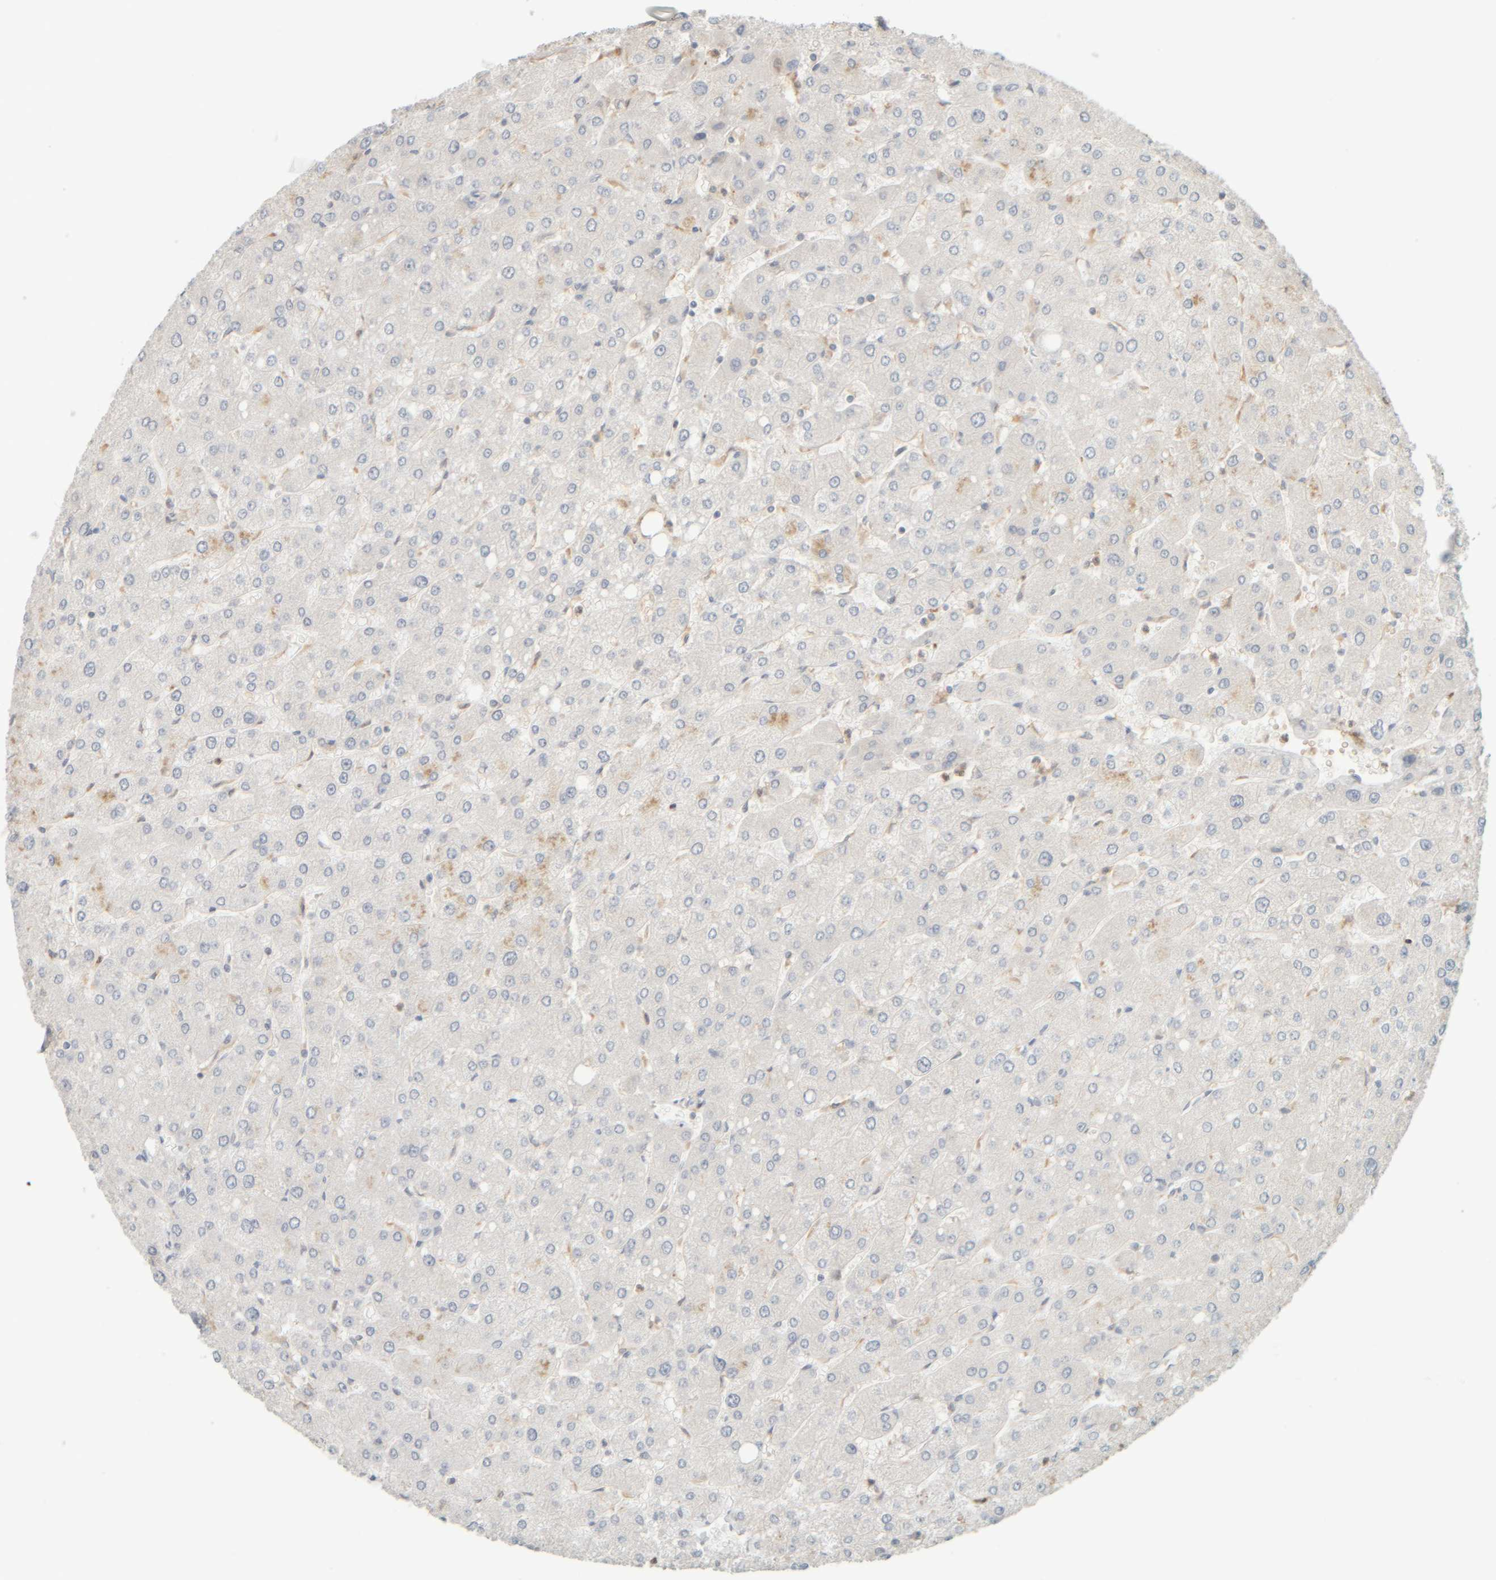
{"staining": {"intensity": "negative", "quantity": "none", "location": "none"}, "tissue": "liver", "cell_type": "Cholangiocytes", "image_type": "normal", "snomed": [{"axis": "morphology", "description": "Normal tissue, NOS"}, {"axis": "topography", "description": "Liver"}], "caption": "Immunohistochemistry (IHC) of unremarkable human liver exhibits no expression in cholangiocytes.", "gene": "AARSD1", "patient": {"sex": "male", "age": 55}}